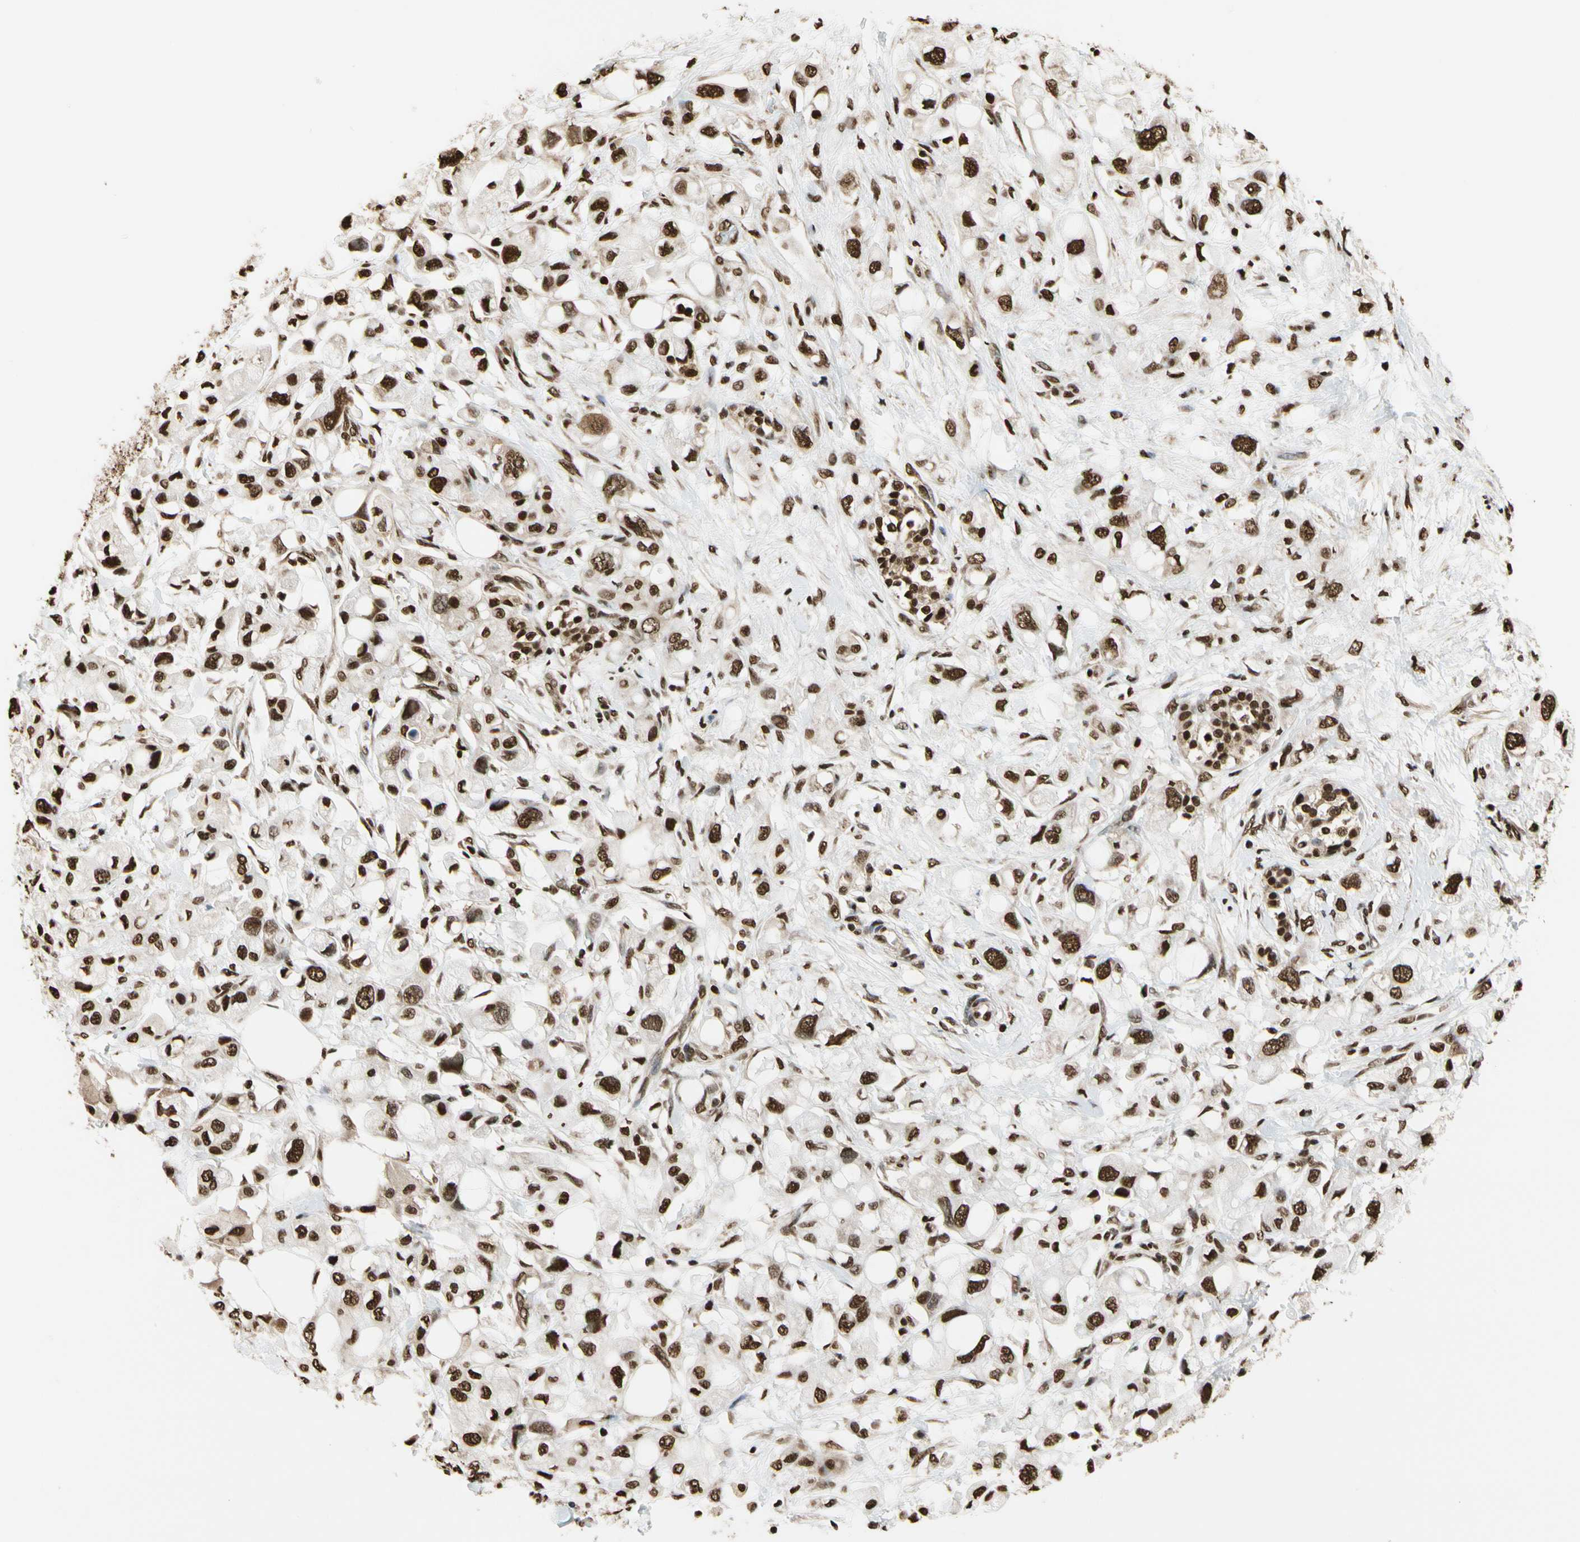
{"staining": {"intensity": "strong", "quantity": ">75%", "location": "nuclear"}, "tissue": "pancreatic cancer", "cell_type": "Tumor cells", "image_type": "cancer", "snomed": [{"axis": "morphology", "description": "Adenocarcinoma, NOS"}, {"axis": "topography", "description": "Pancreas"}], "caption": "DAB (3,3'-diaminobenzidine) immunohistochemical staining of pancreatic cancer displays strong nuclear protein positivity in about >75% of tumor cells.", "gene": "HNRNPK", "patient": {"sex": "female", "age": 56}}